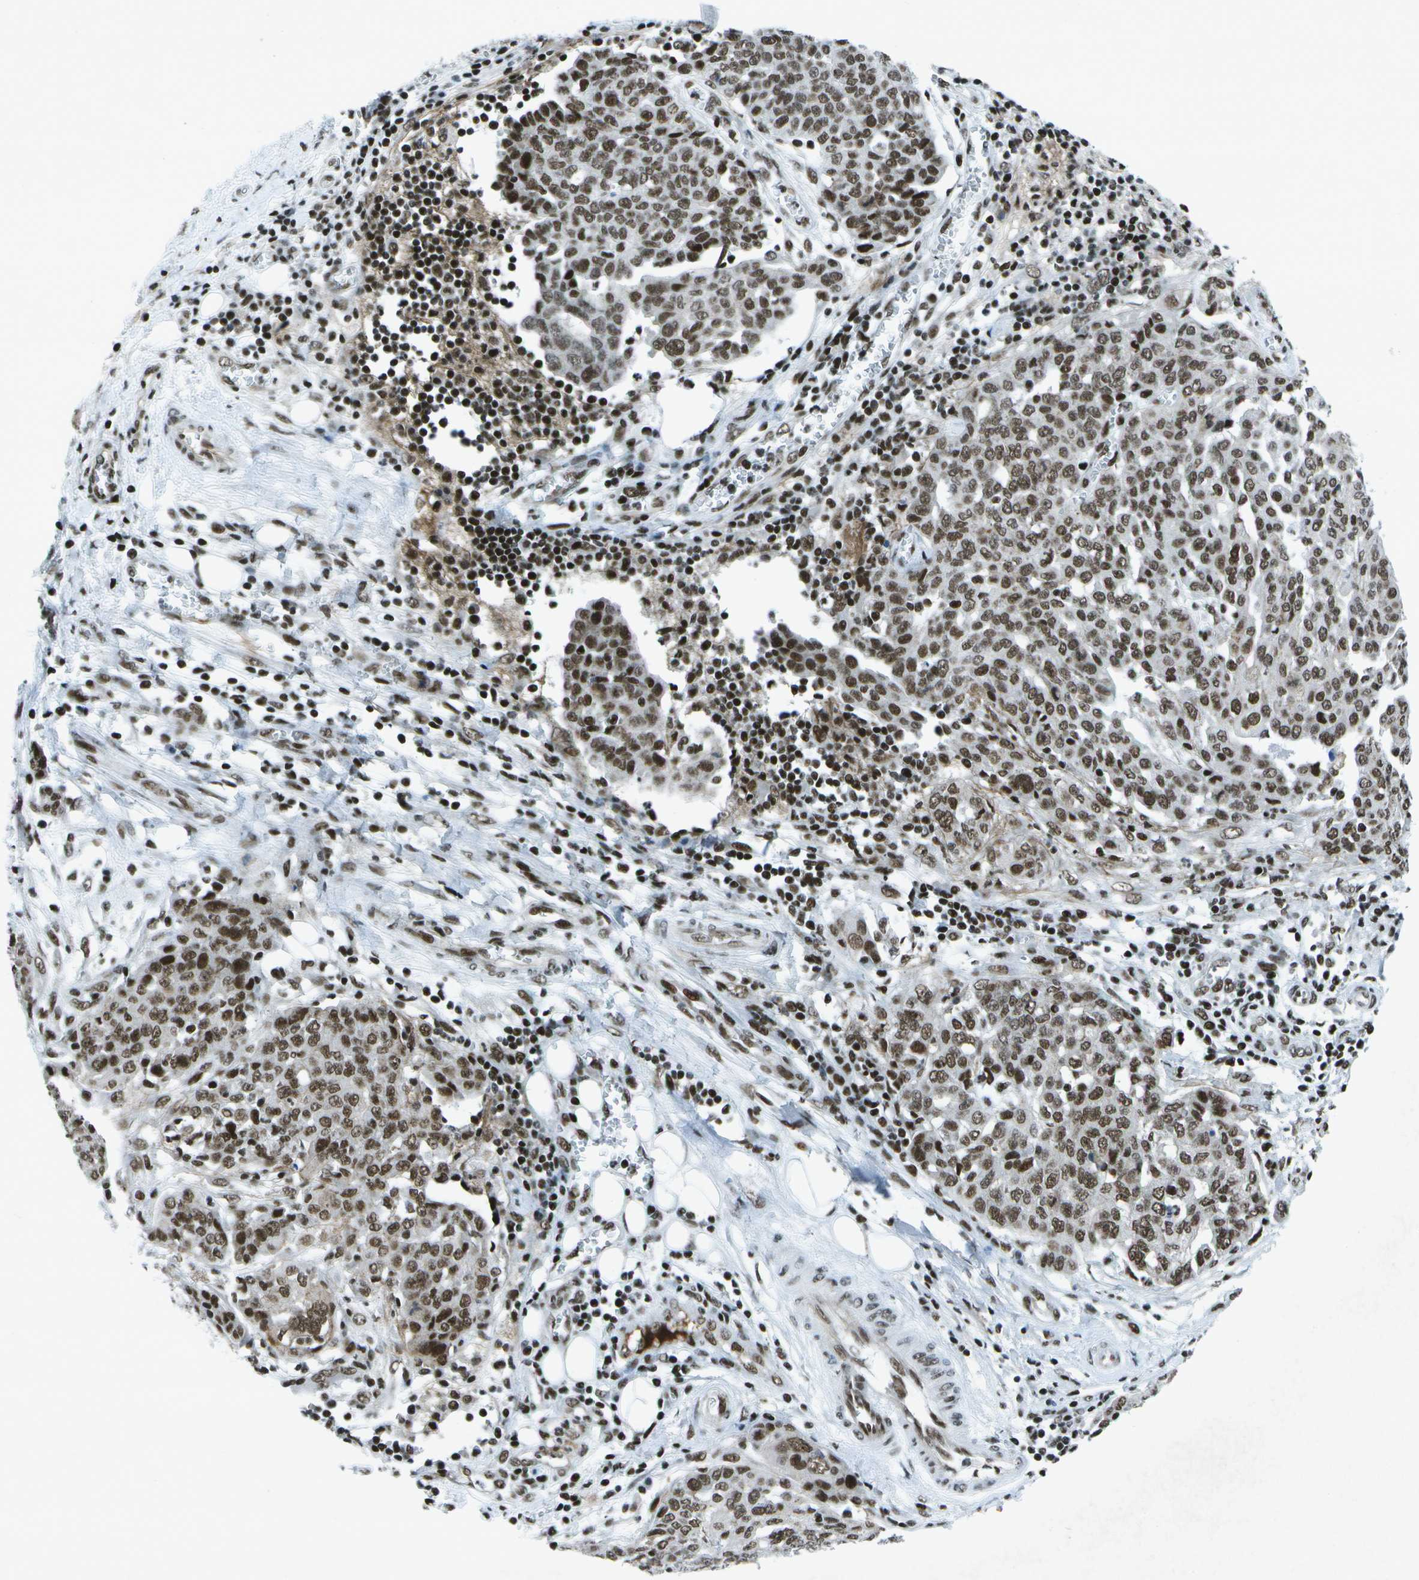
{"staining": {"intensity": "moderate", "quantity": ">75%", "location": "nuclear"}, "tissue": "ovarian cancer", "cell_type": "Tumor cells", "image_type": "cancer", "snomed": [{"axis": "morphology", "description": "Cystadenocarcinoma, serous, NOS"}, {"axis": "topography", "description": "Soft tissue"}, {"axis": "topography", "description": "Ovary"}], "caption": "Ovarian cancer (serous cystadenocarcinoma) tissue displays moderate nuclear expression in approximately >75% of tumor cells, visualized by immunohistochemistry.", "gene": "MTA2", "patient": {"sex": "female", "age": 57}}